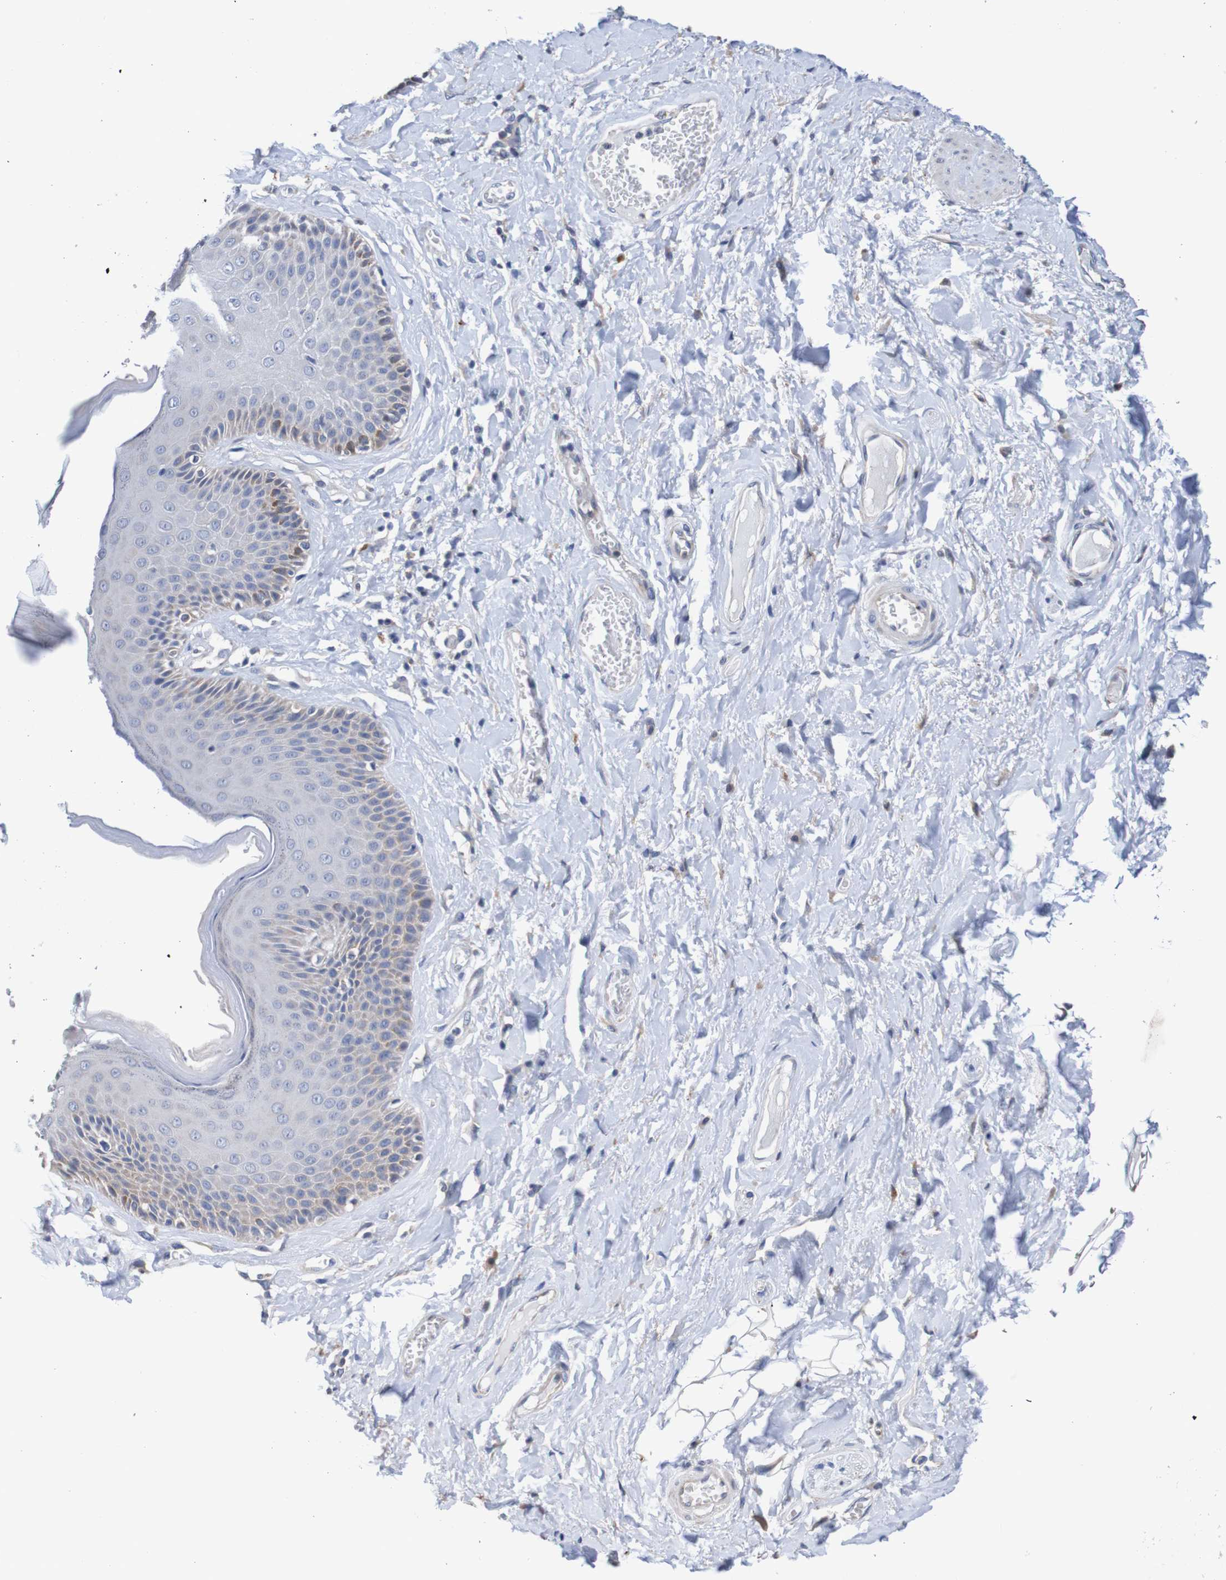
{"staining": {"intensity": "weak", "quantity": "<25%", "location": "cytoplasmic/membranous"}, "tissue": "skin", "cell_type": "Epidermal cells", "image_type": "normal", "snomed": [{"axis": "morphology", "description": "Normal tissue, NOS"}, {"axis": "topography", "description": "Anal"}], "caption": "Immunohistochemical staining of unremarkable human skin shows no significant staining in epidermal cells.", "gene": "FIBP", "patient": {"sex": "male", "age": 69}}